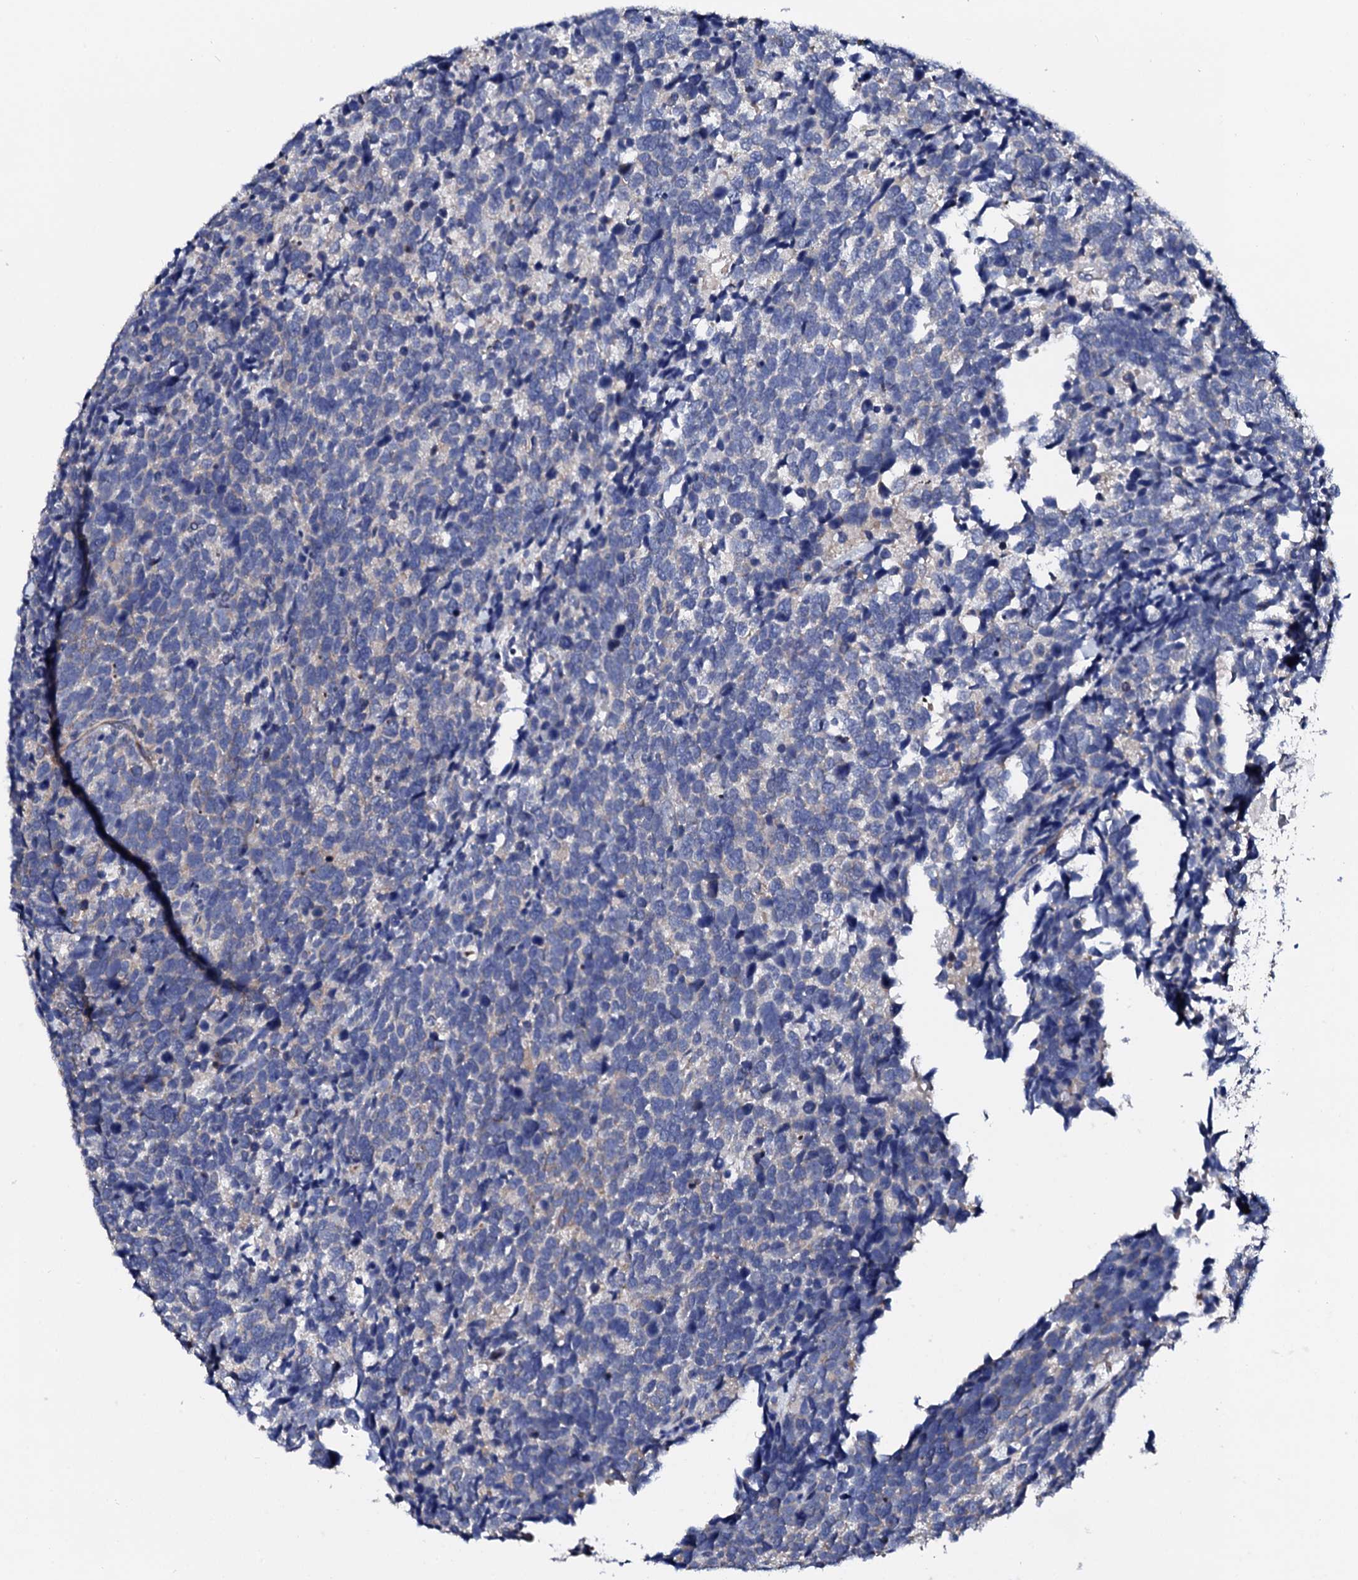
{"staining": {"intensity": "weak", "quantity": "25%-75%", "location": "cytoplasmic/membranous"}, "tissue": "urothelial cancer", "cell_type": "Tumor cells", "image_type": "cancer", "snomed": [{"axis": "morphology", "description": "Urothelial carcinoma, High grade"}, {"axis": "topography", "description": "Urinary bladder"}], "caption": "This is an image of IHC staining of urothelial carcinoma (high-grade), which shows weak expression in the cytoplasmic/membranous of tumor cells.", "gene": "NUP58", "patient": {"sex": "female", "age": 82}}